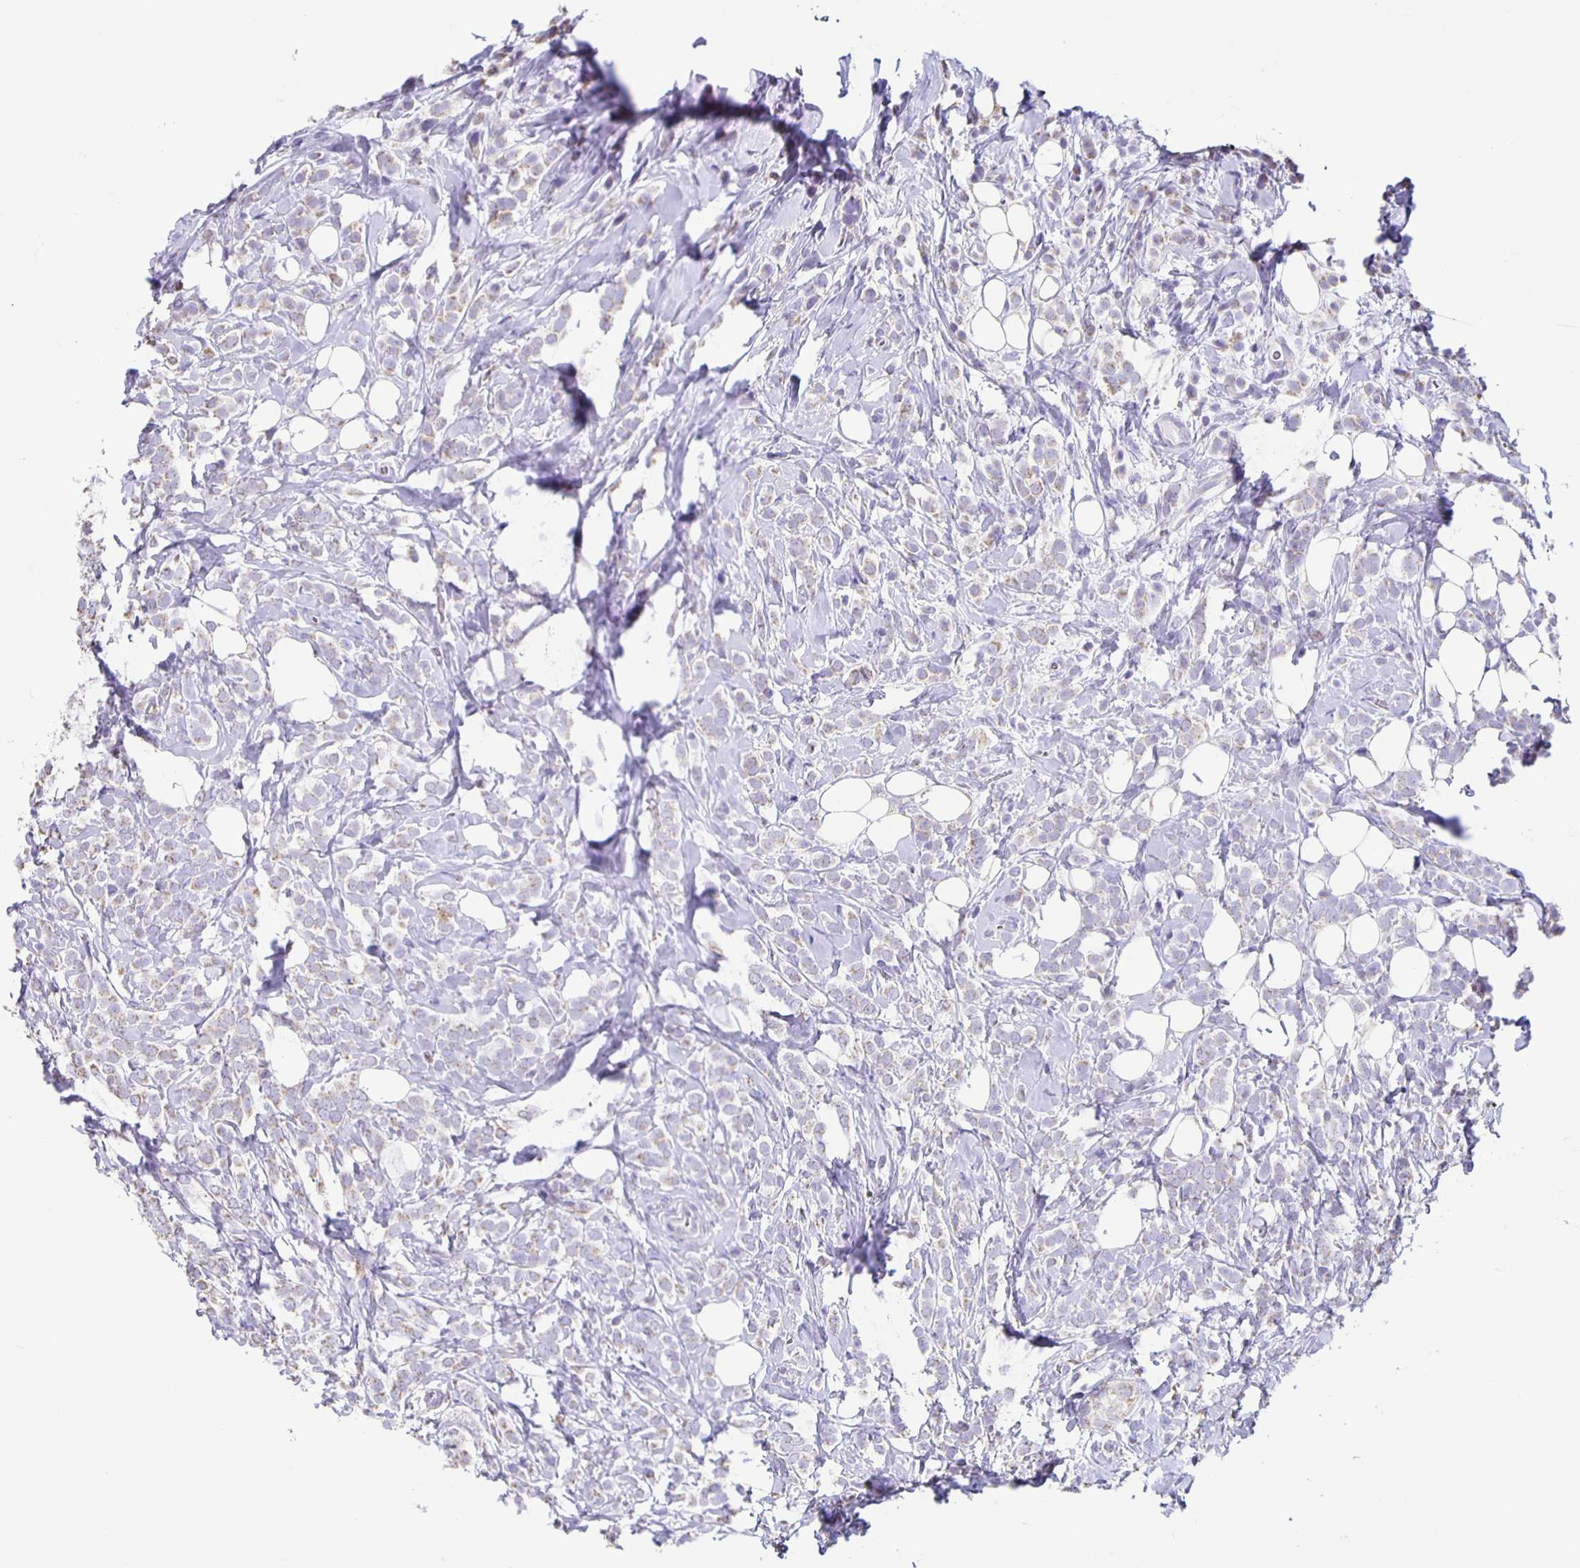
{"staining": {"intensity": "weak", "quantity": "<25%", "location": "cytoplasmic/membranous"}, "tissue": "breast cancer", "cell_type": "Tumor cells", "image_type": "cancer", "snomed": [{"axis": "morphology", "description": "Lobular carcinoma"}, {"axis": "topography", "description": "Breast"}], "caption": "This is a photomicrograph of IHC staining of breast lobular carcinoma, which shows no staining in tumor cells.", "gene": "TPPP", "patient": {"sex": "female", "age": 49}}